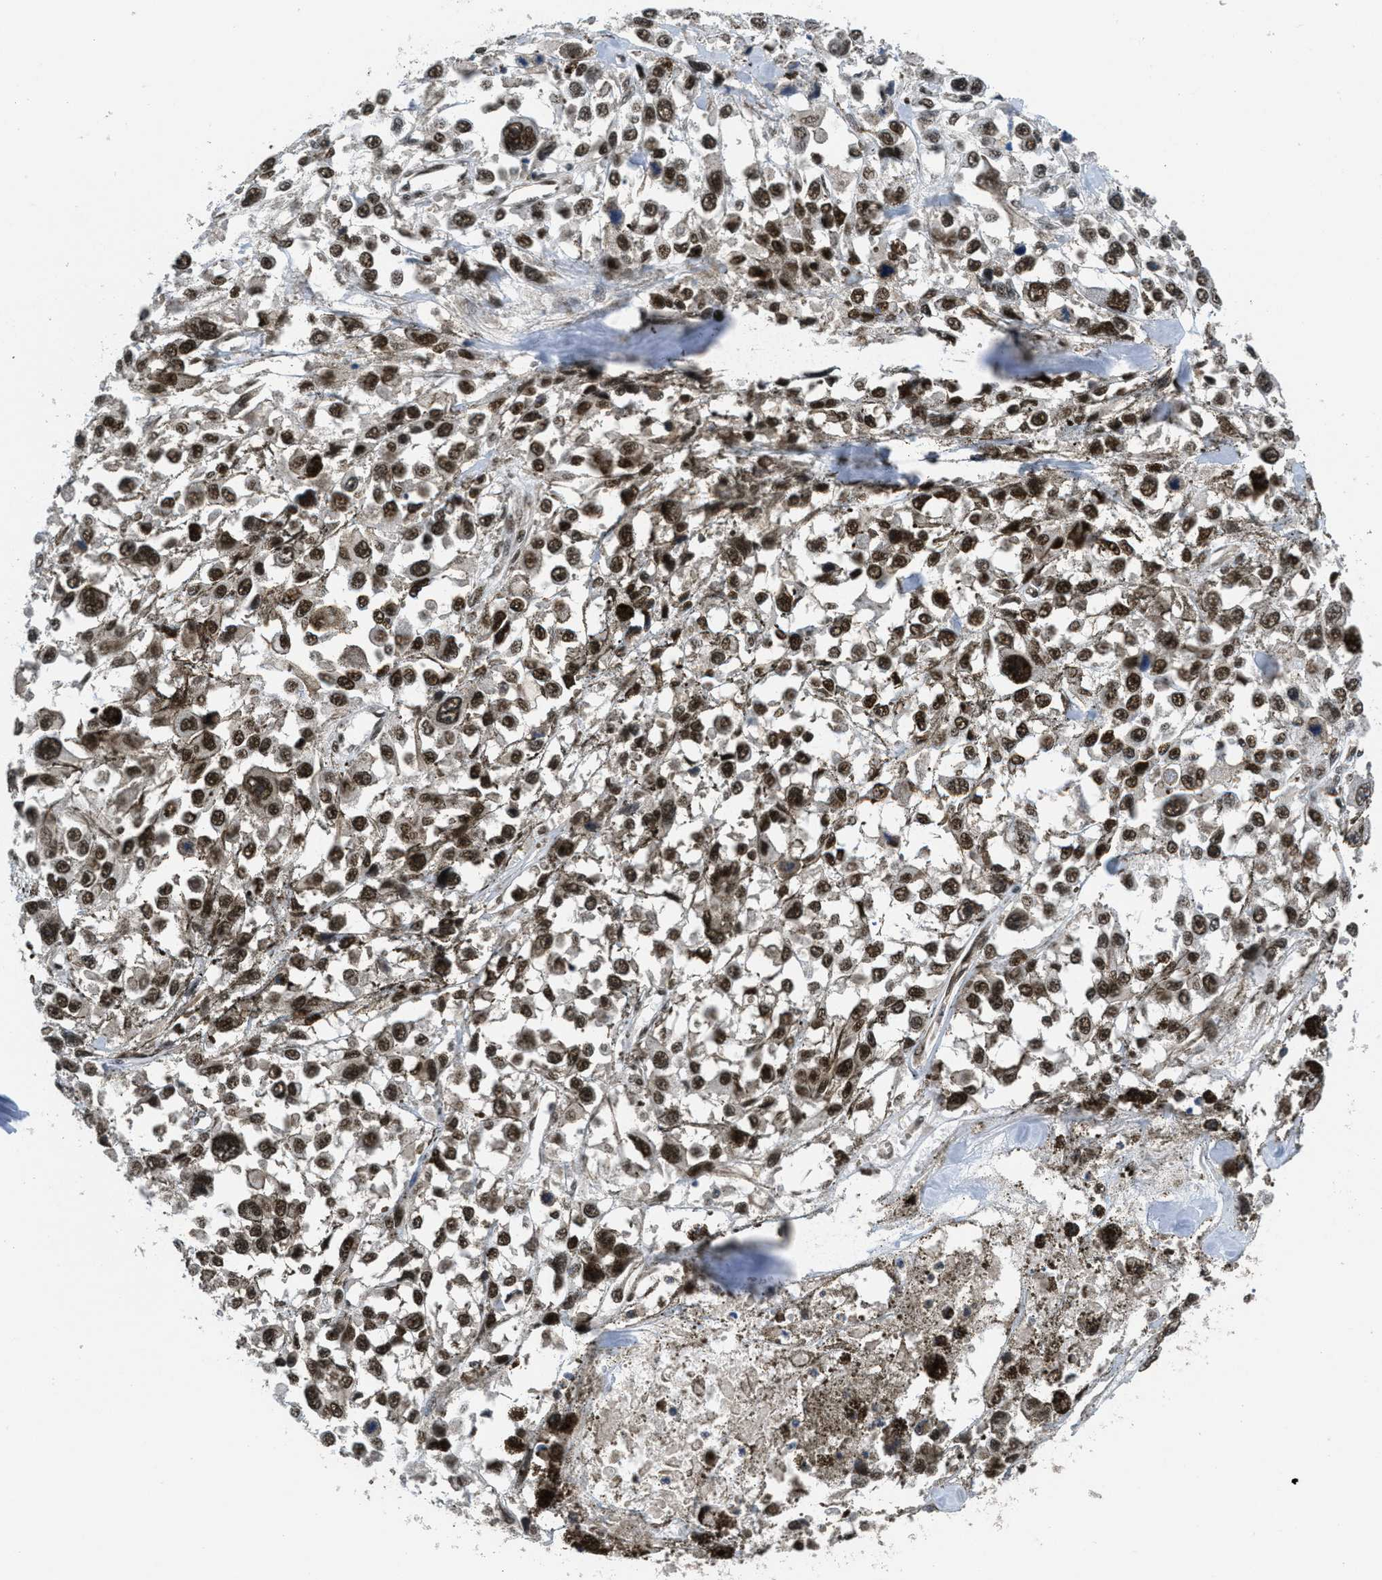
{"staining": {"intensity": "strong", "quantity": ">75%", "location": "nuclear"}, "tissue": "melanoma", "cell_type": "Tumor cells", "image_type": "cancer", "snomed": [{"axis": "morphology", "description": "Malignant melanoma, Metastatic site"}, {"axis": "topography", "description": "Lymph node"}], "caption": "Immunohistochemistry (IHC) photomicrograph of human malignant melanoma (metastatic site) stained for a protein (brown), which displays high levels of strong nuclear positivity in approximately >75% of tumor cells.", "gene": "CUL4B", "patient": {"sex": "male", "age": 59}}